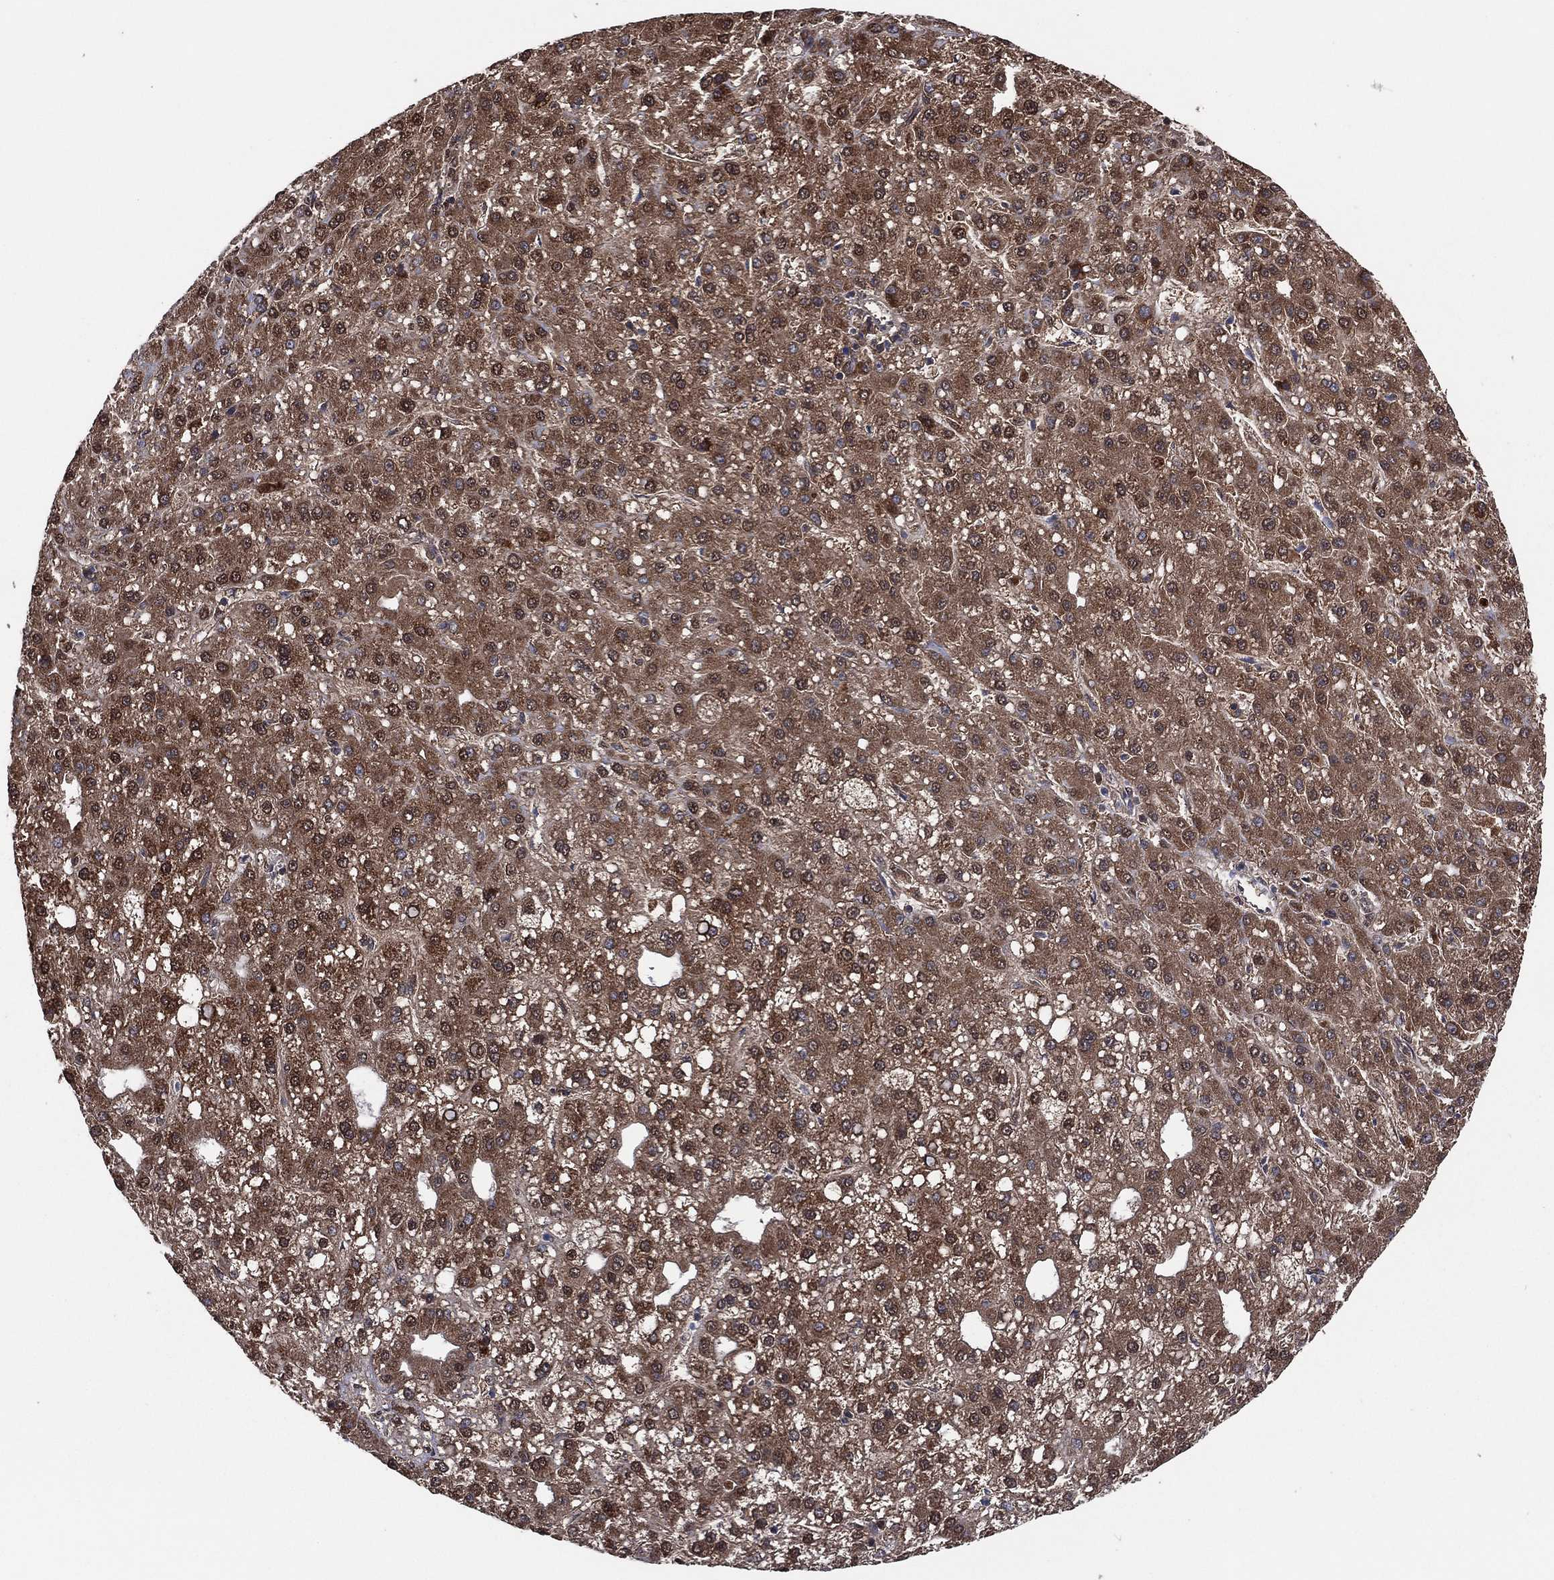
{"staining": {"intensity": "strong", "quantity": "25%-75%", "location": "cytoplasmic/membranous,nuclear"}, "tissue": "liver cancer", "cell_type": "Tumor cells", "image_type": "cancer", "snomed": [{"axis": "morphology", "description": "Carcinoma, Hepatocellular, NOS"}, {"axis": "topography", "description": "Liver"}], "caption": "Immunohistochemical staining of liver hepatocellular carcinoma reveals high levels of strong cytoplasmic/membranous and nuclear protein positivity in approximately 25%-75% of tumor cells.", "gene": "ALDH7A1", "patient": {"sex": "male", "age": 67}}